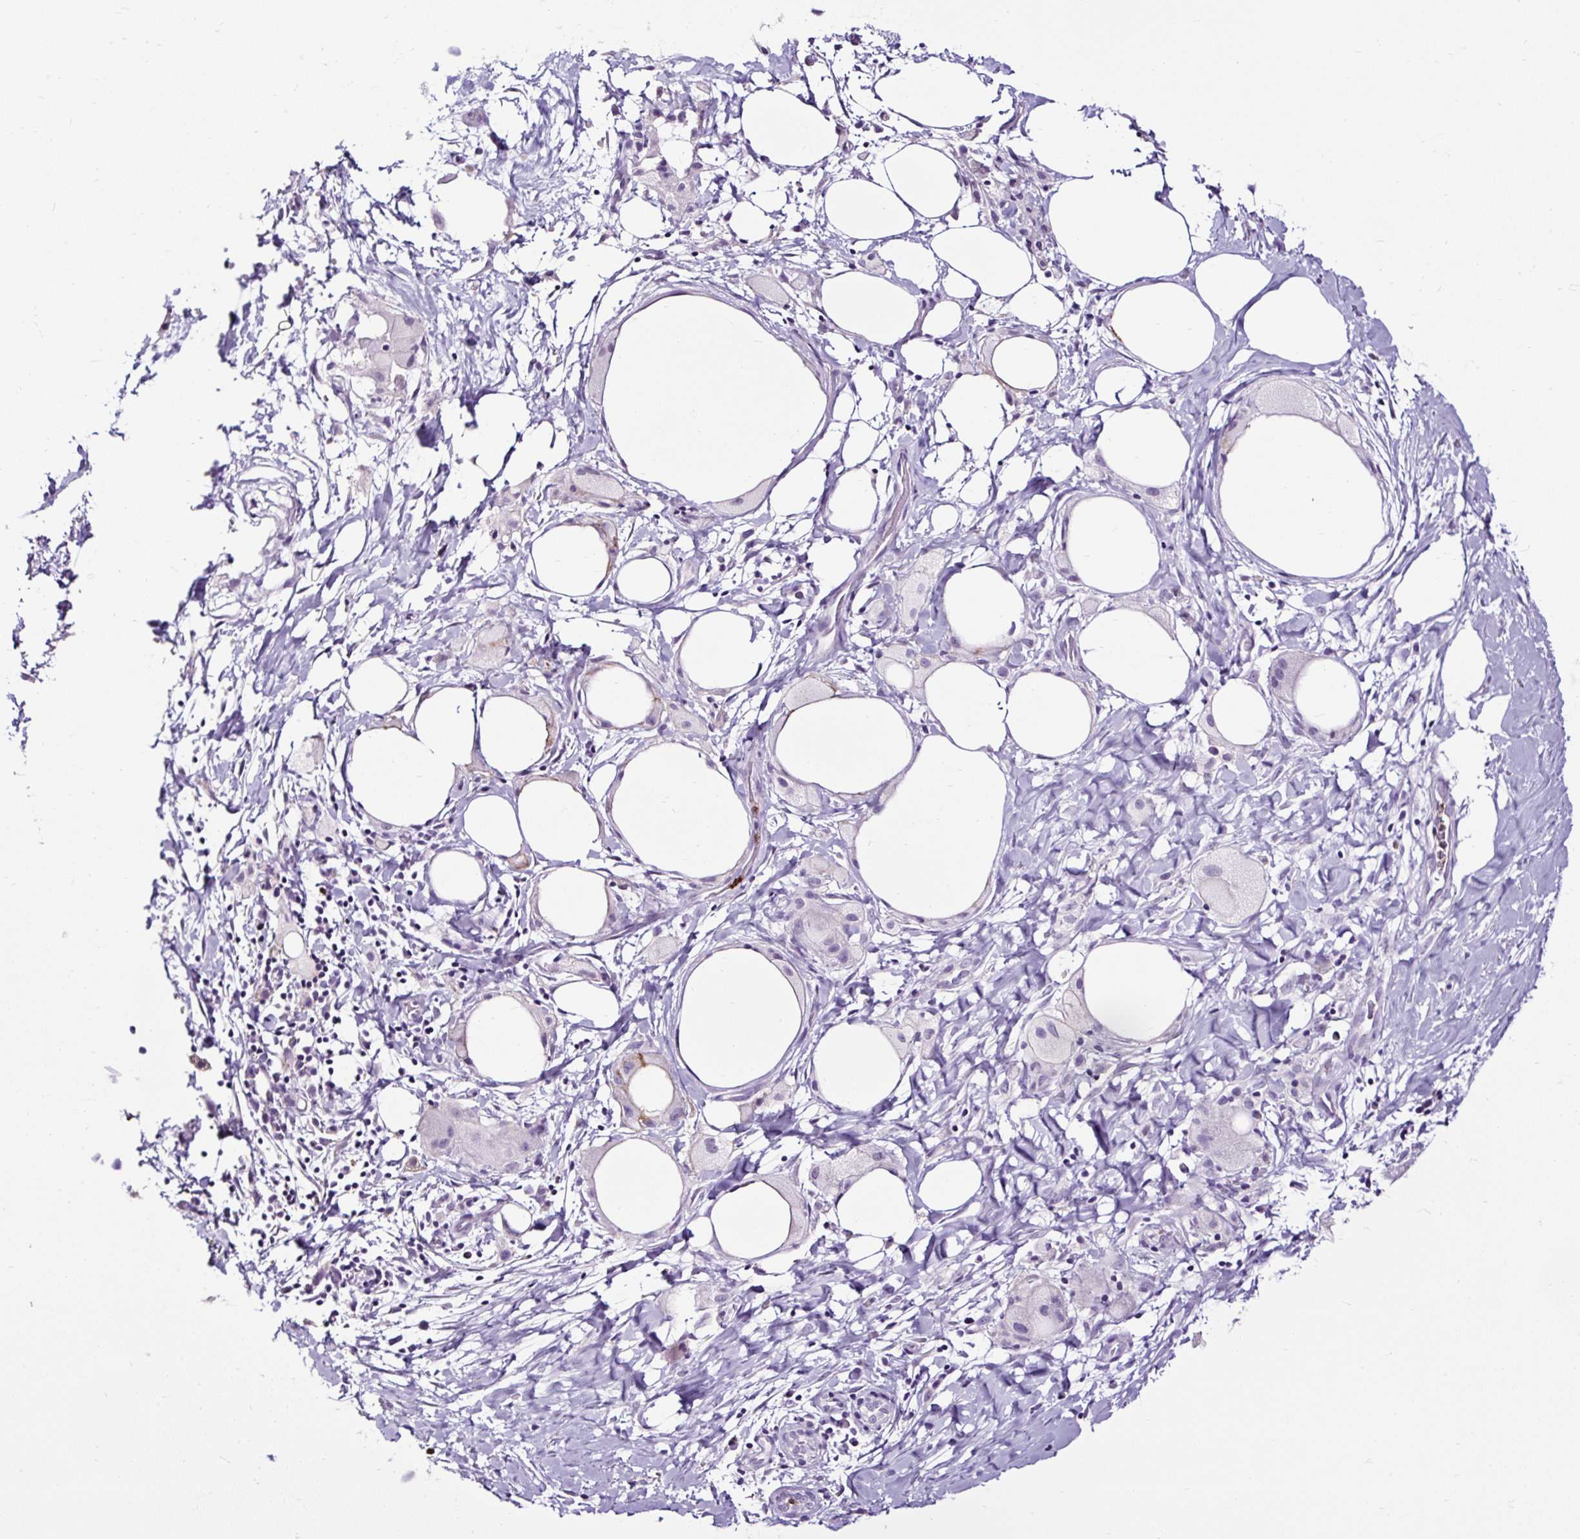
{"staining": {"intensity": "negative", "quantity": "none", "location": "none"}, "tissue": "pancreatic cancer", "cell_type": "Tumor cells", "image_type": "cancer", "snomed": [{"axis": "morphology", "description": "Adenocarcinoma, NOS"}, {"axis": "topography", "description": "Pancreas"}], "caption": "There is no significant expression in tumor cells of adenocarcinoma (pancreatic).", "gene": "SLC7A8", "patient": {"sex": "male", "age": 58}}